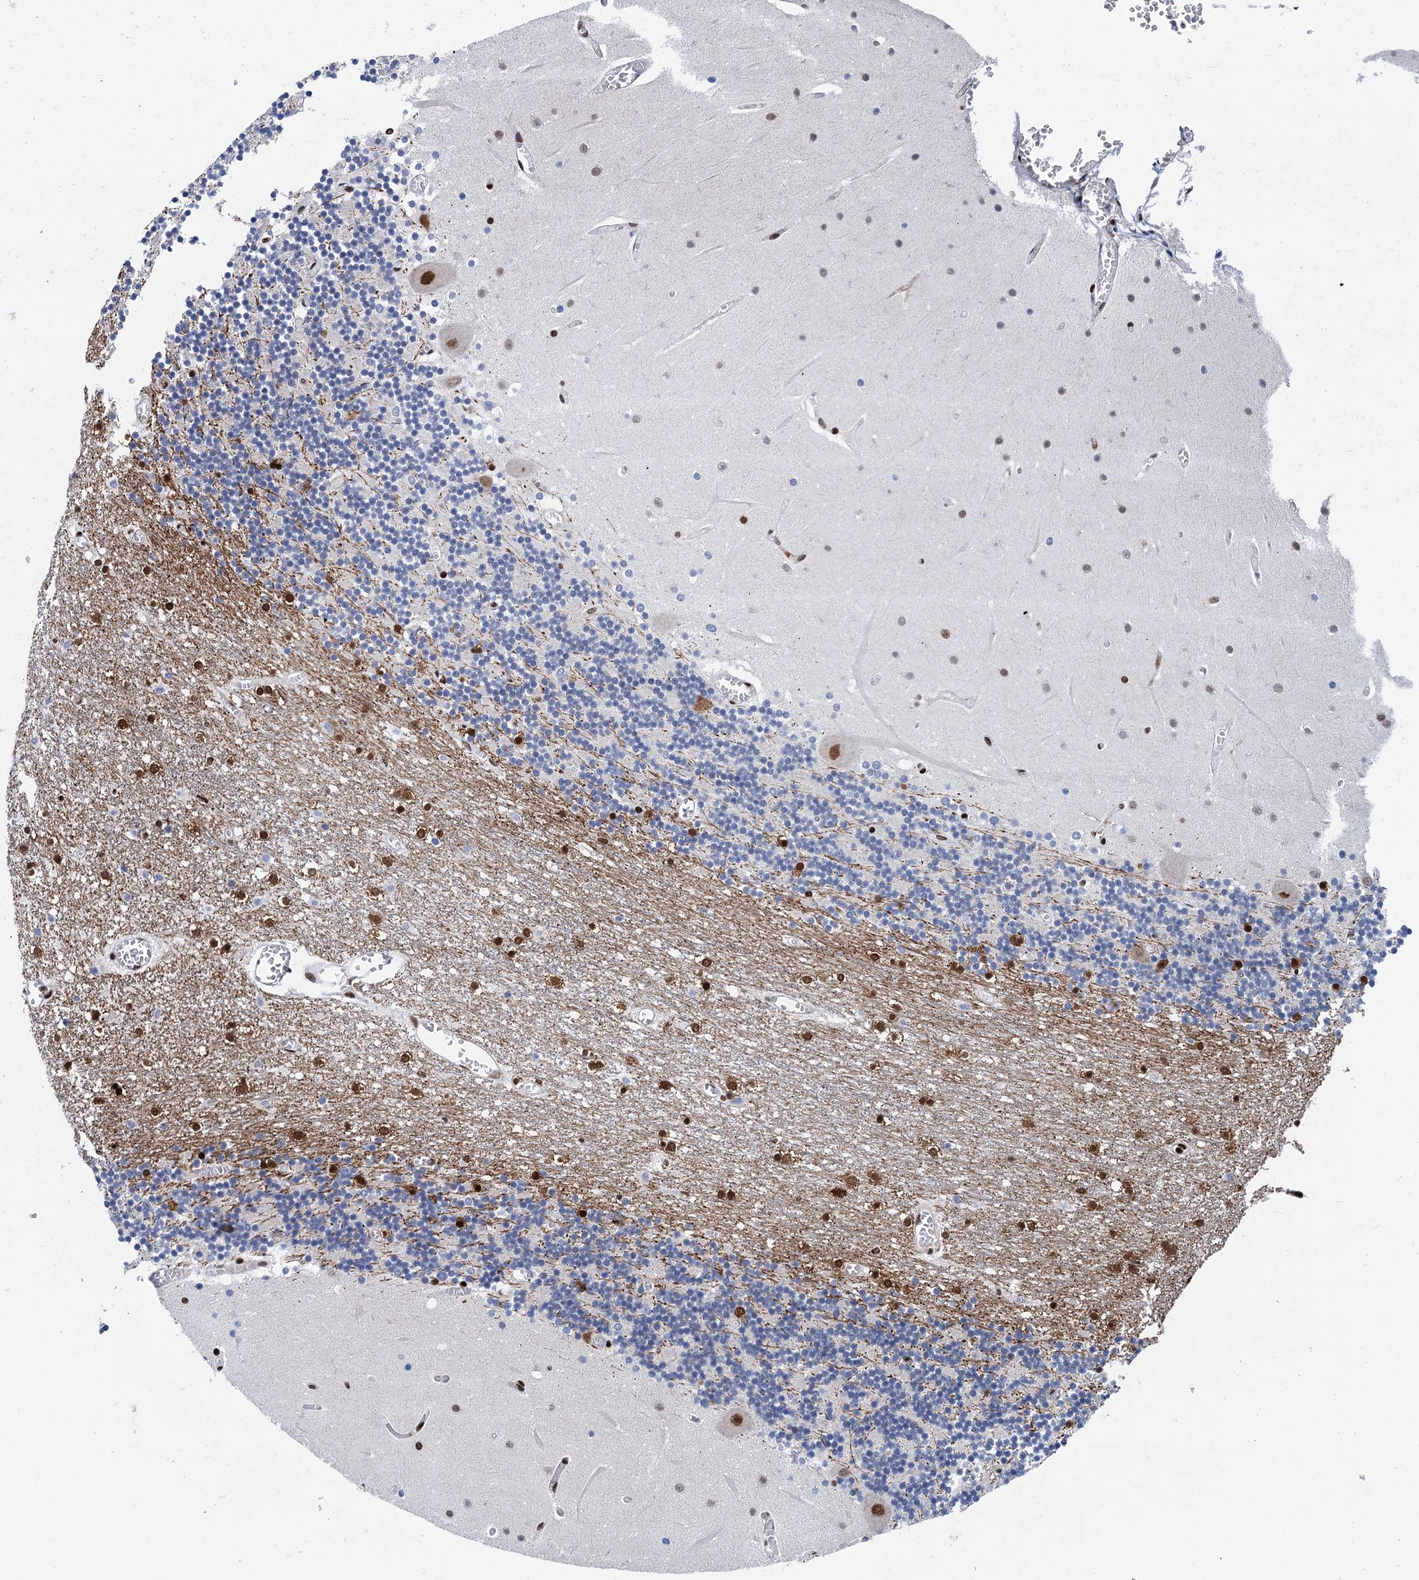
{"staining": {"intensity": "negative", "quantity": "none", "location": "none"}, "tissue": "cerebellum", "cell_type": "Cells in granular layer", "image_type": "normal", "snomed": [{"axis": "morphology", "description": "Normal tissue, NOS"}, {"axis": "topography", "description": "Cerebellum"}], "caption": "Protein analysis of normal cerebellum shows no significant staining in cells in granular layer.", "gene": "PPP4R1", "patient": {"sex": "female", "age": 28}}